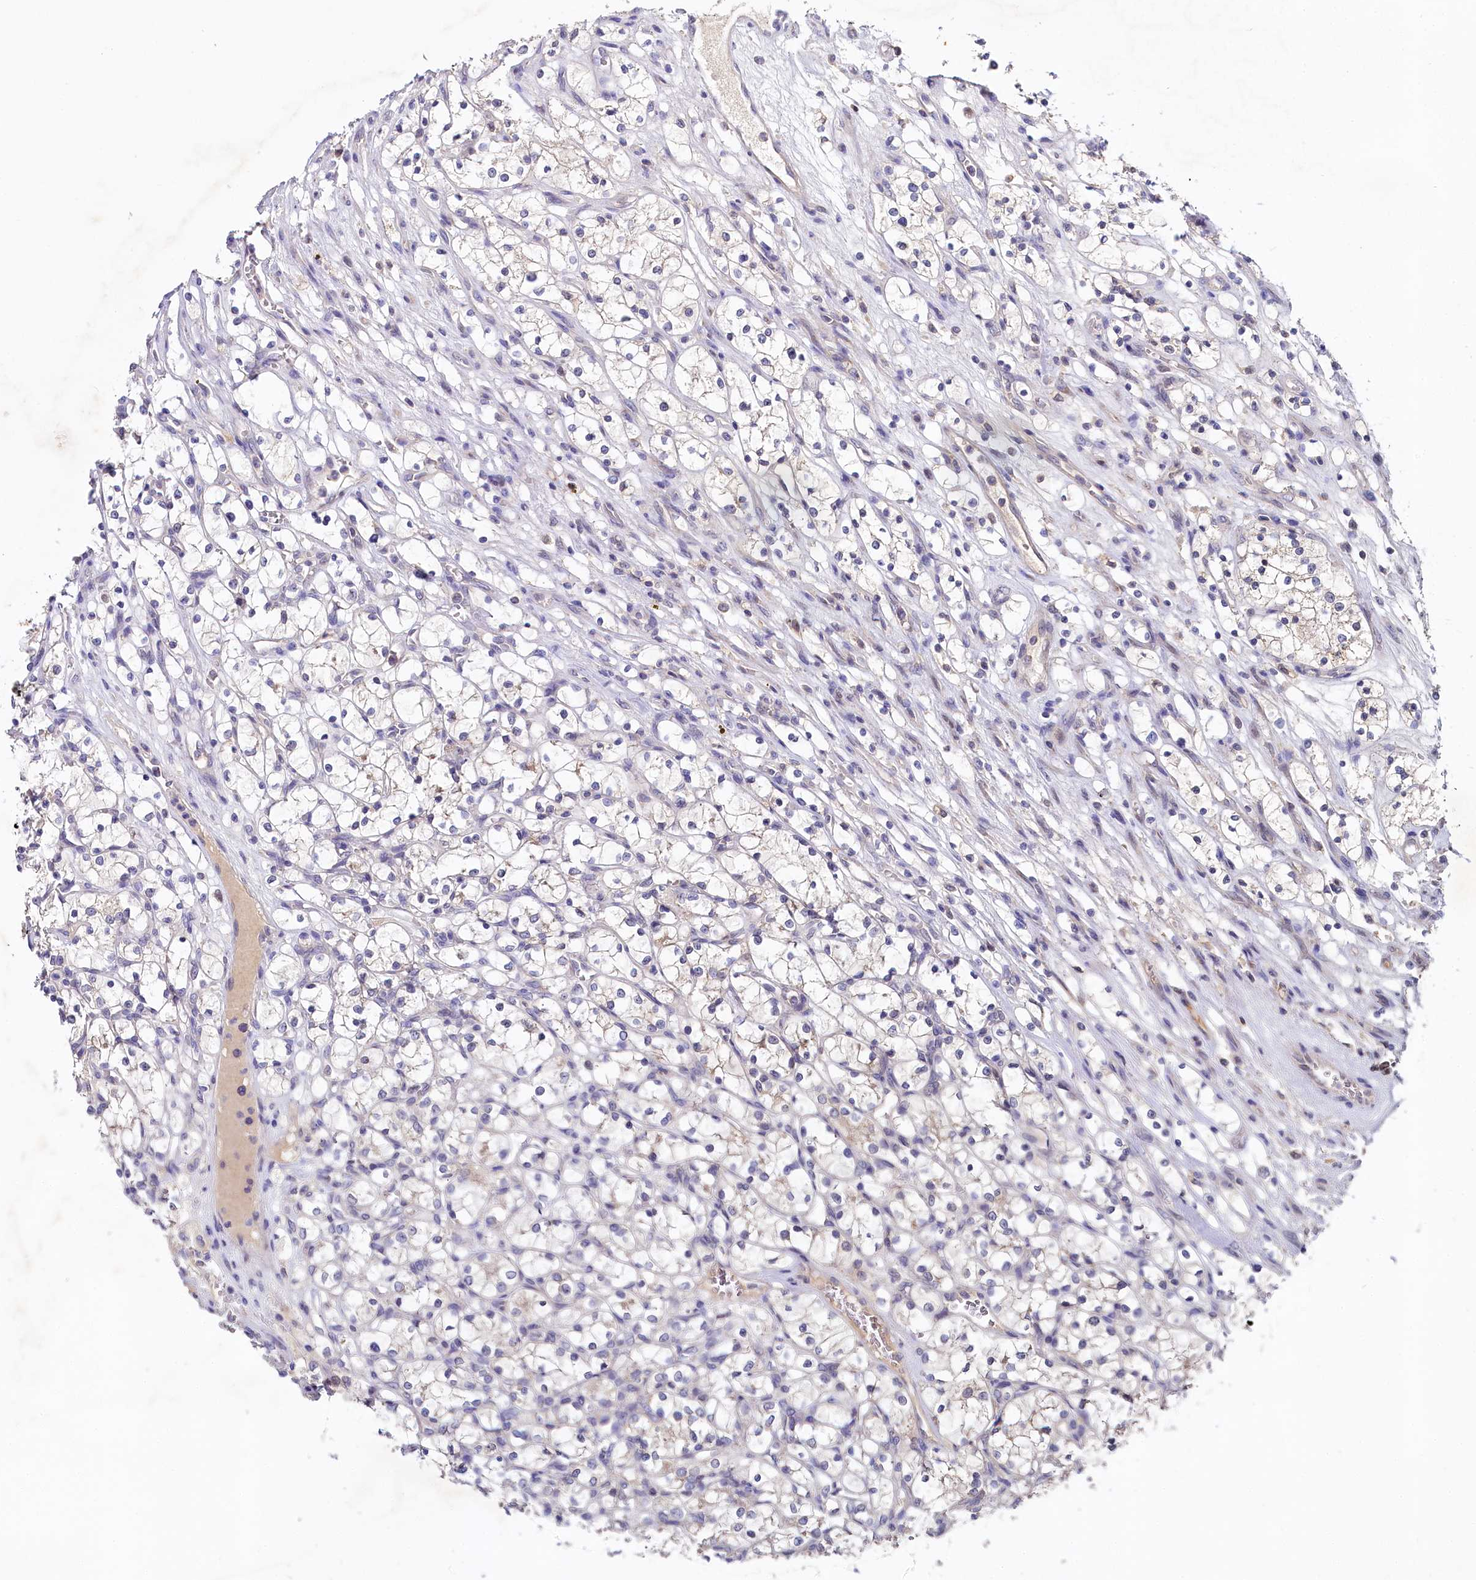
{"staining": {"intensity": "negative", "quantity": "none", "location": "none"}, "tissue": "renal cancer", "cell_type": "Tumor cells", "image_type": "cancer", "snomed": [{"axis": "morphology", "description": "Adenocarcinoma, NOS"}, {"axis": "topography", "description": "Kidney"}], "caption": "Immunohistochemical staining of human renal cancer displays no significant staining in tumor cells.", "gene": "SPINK9", "patient": {"sex": "female", "age": 69}}